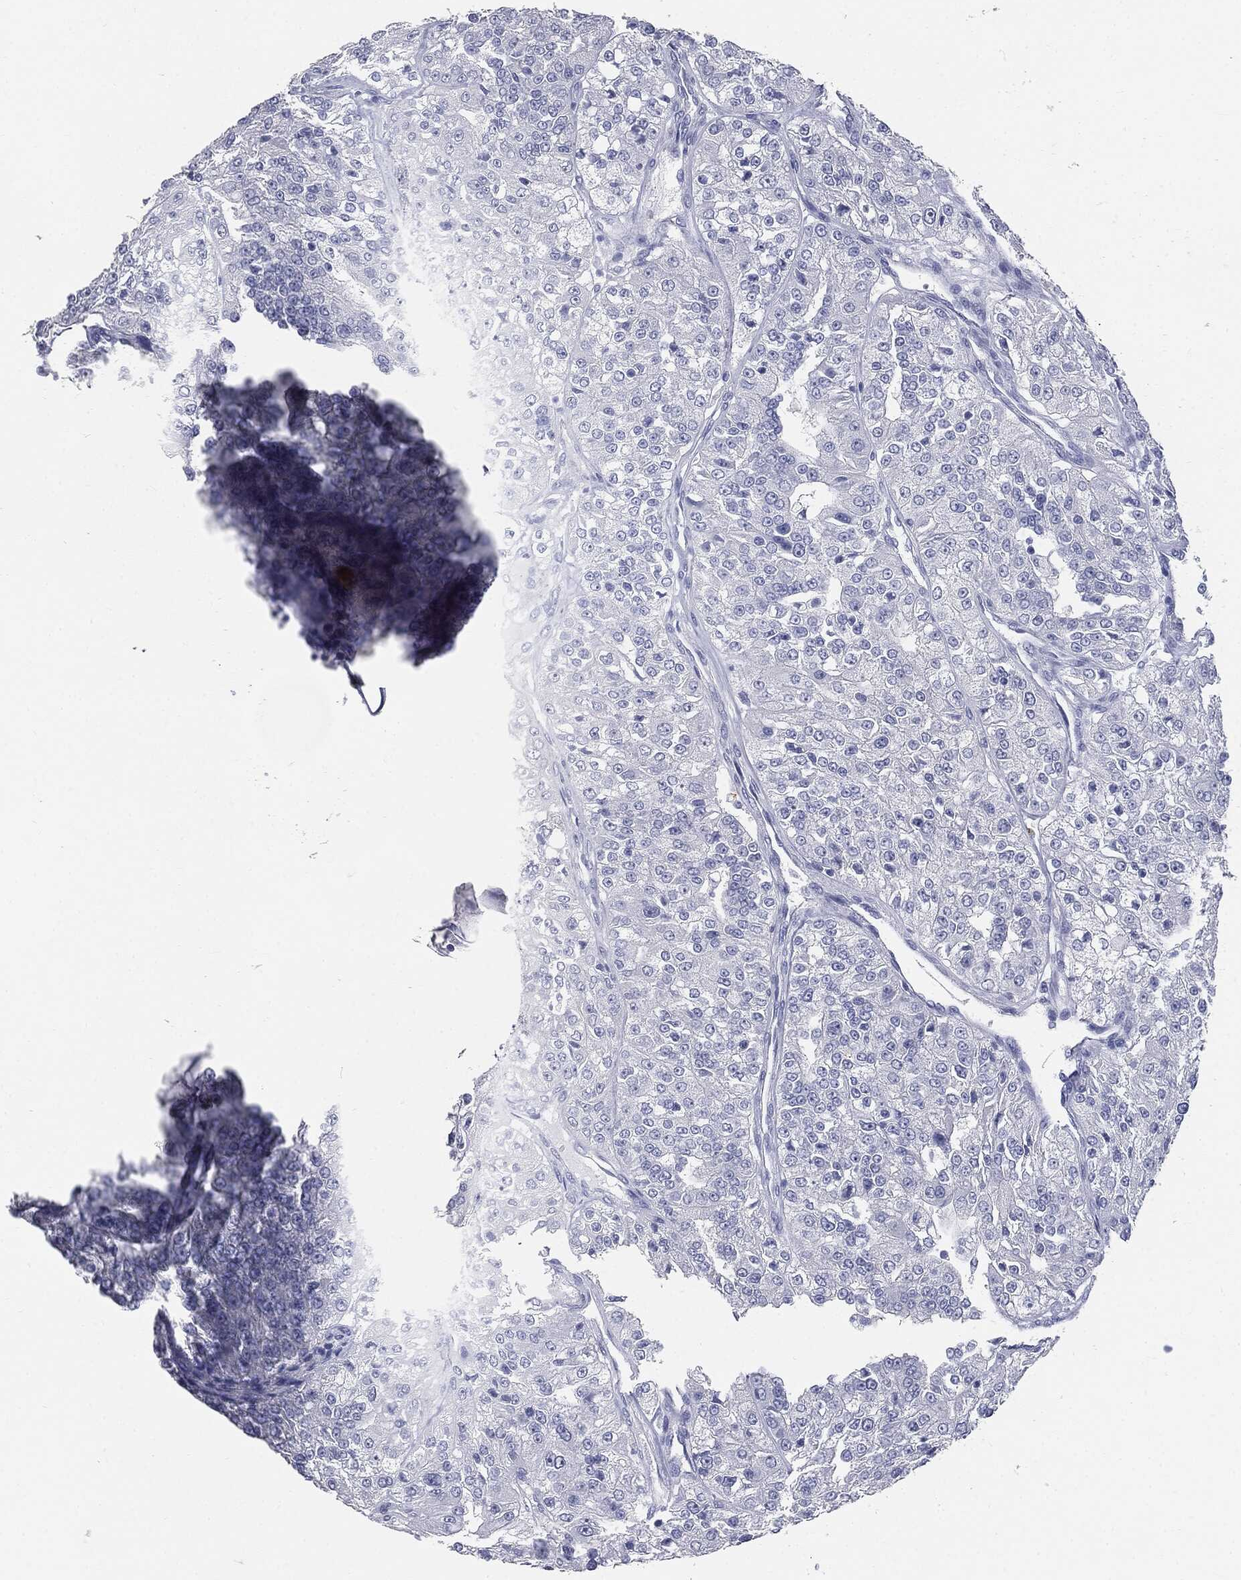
{"staining": {"intensity": "negative", "quantity": "none", "location": "none"}, "tissue": "renal cancer", "cell_type": "Tumor cells", "image_type": "cancer", "snomed": [{"axis": "morphology", "description": "Adenocarcinoma, NOS"}, {"axis": "topography", "description": "Kidney"}], "caption": "Photomicrograph shows no significant protein staining in tumor cells of renal cancer. The staining was performed using DAB (3,3'-diaminobenzidine) to visualize the protein expression in brown, while the nuclei were stained in blue with hematoxylin (Magnification: 20x).", "gene": "CUZD1", "patient": {"sex": "female", "age": 63}}